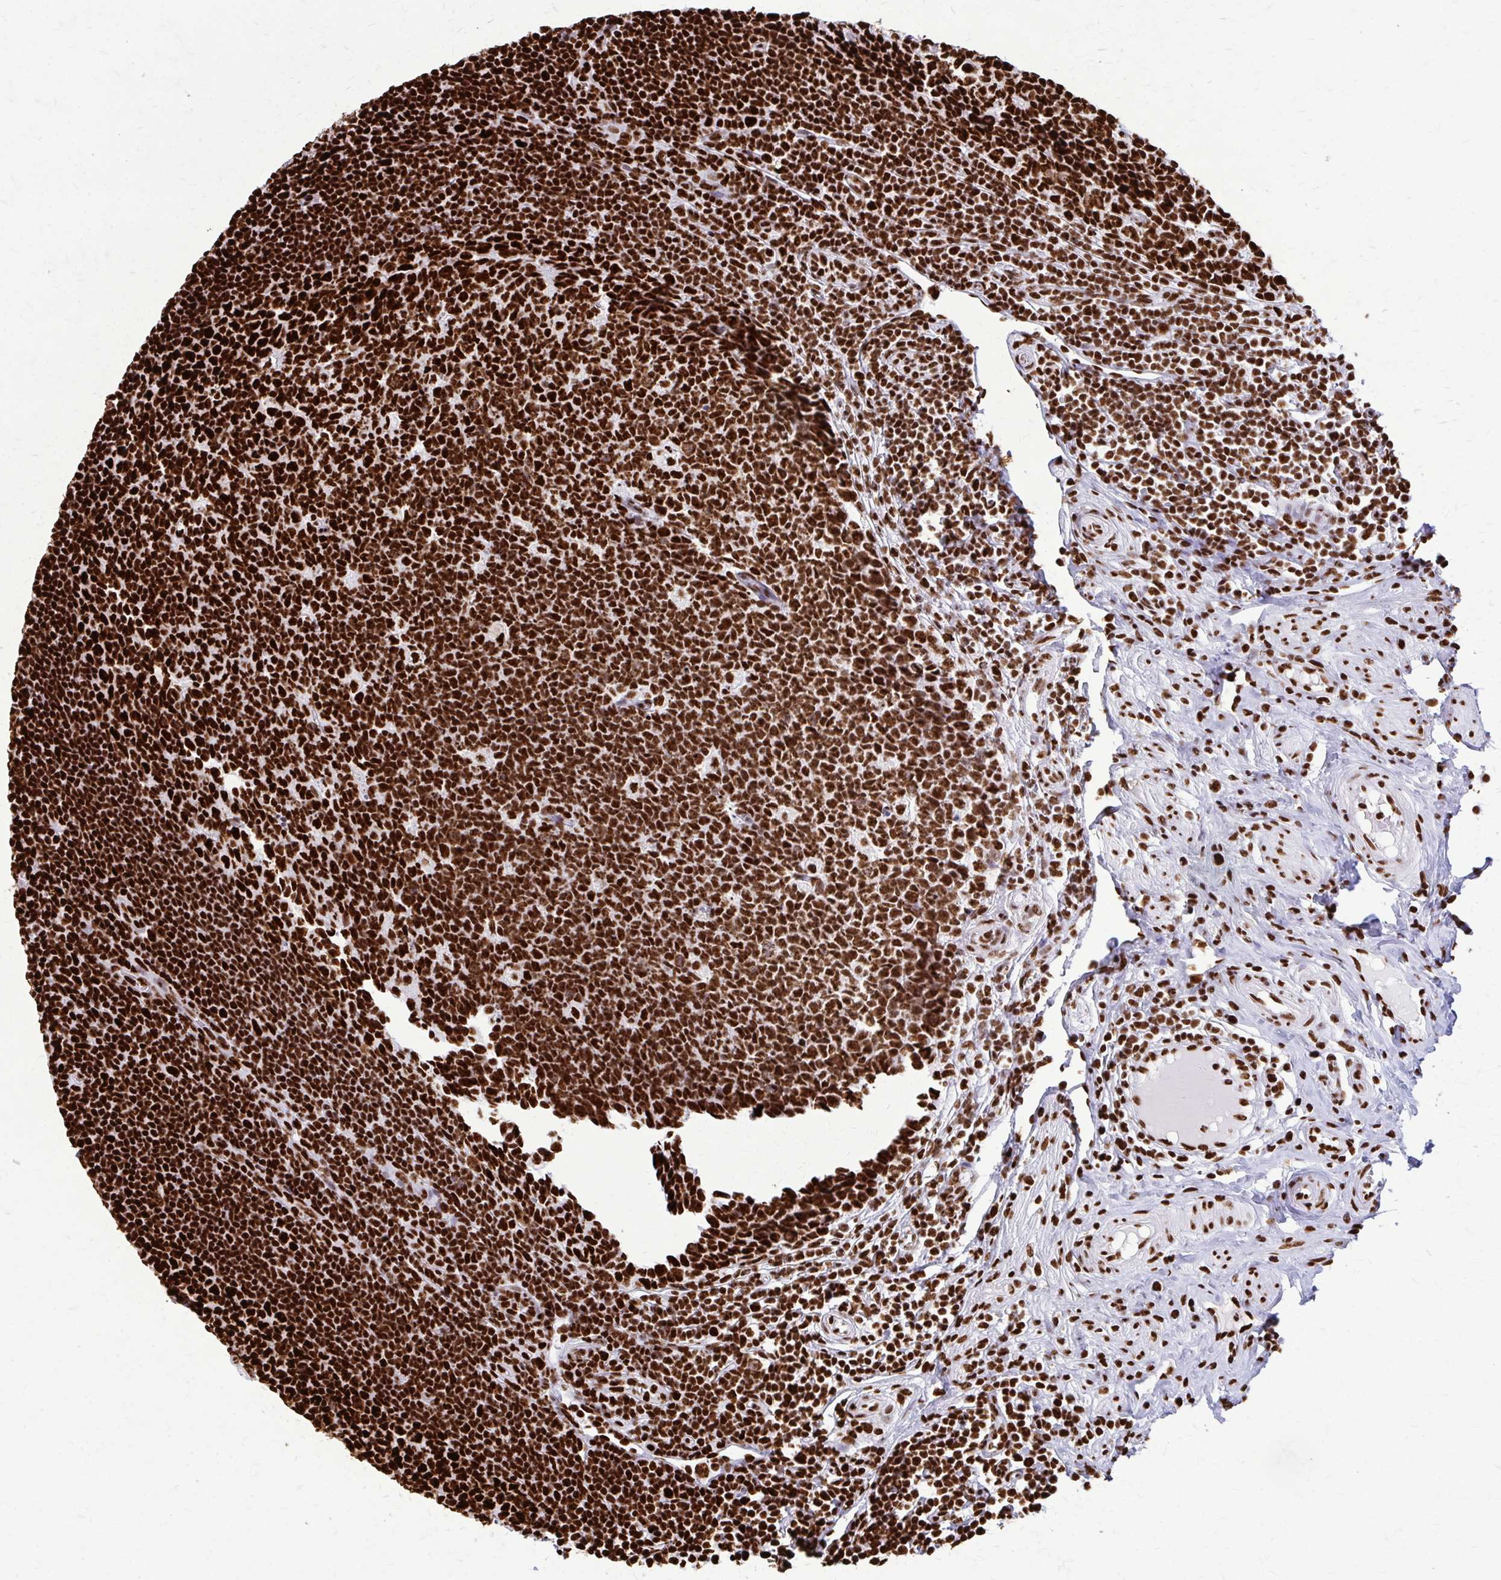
{"staining": {"intensity": "strong", "quantity": ">75%", "location": "nuclear"}, "tissue": "appendix", "cell_type": "Glandular cells", "image_type": "normal", "snomed": [{"axis": "morphology", "description": "Normal tissue, NOS"}, {"axis": "topography", "description": "Appendix"}], "caption": "The immunohistochemical stain shows strong nuclear staining in glandular cells of normal appendix.", "gene": "SFPQ", "patient": {"sex": "male", "age": 18}}